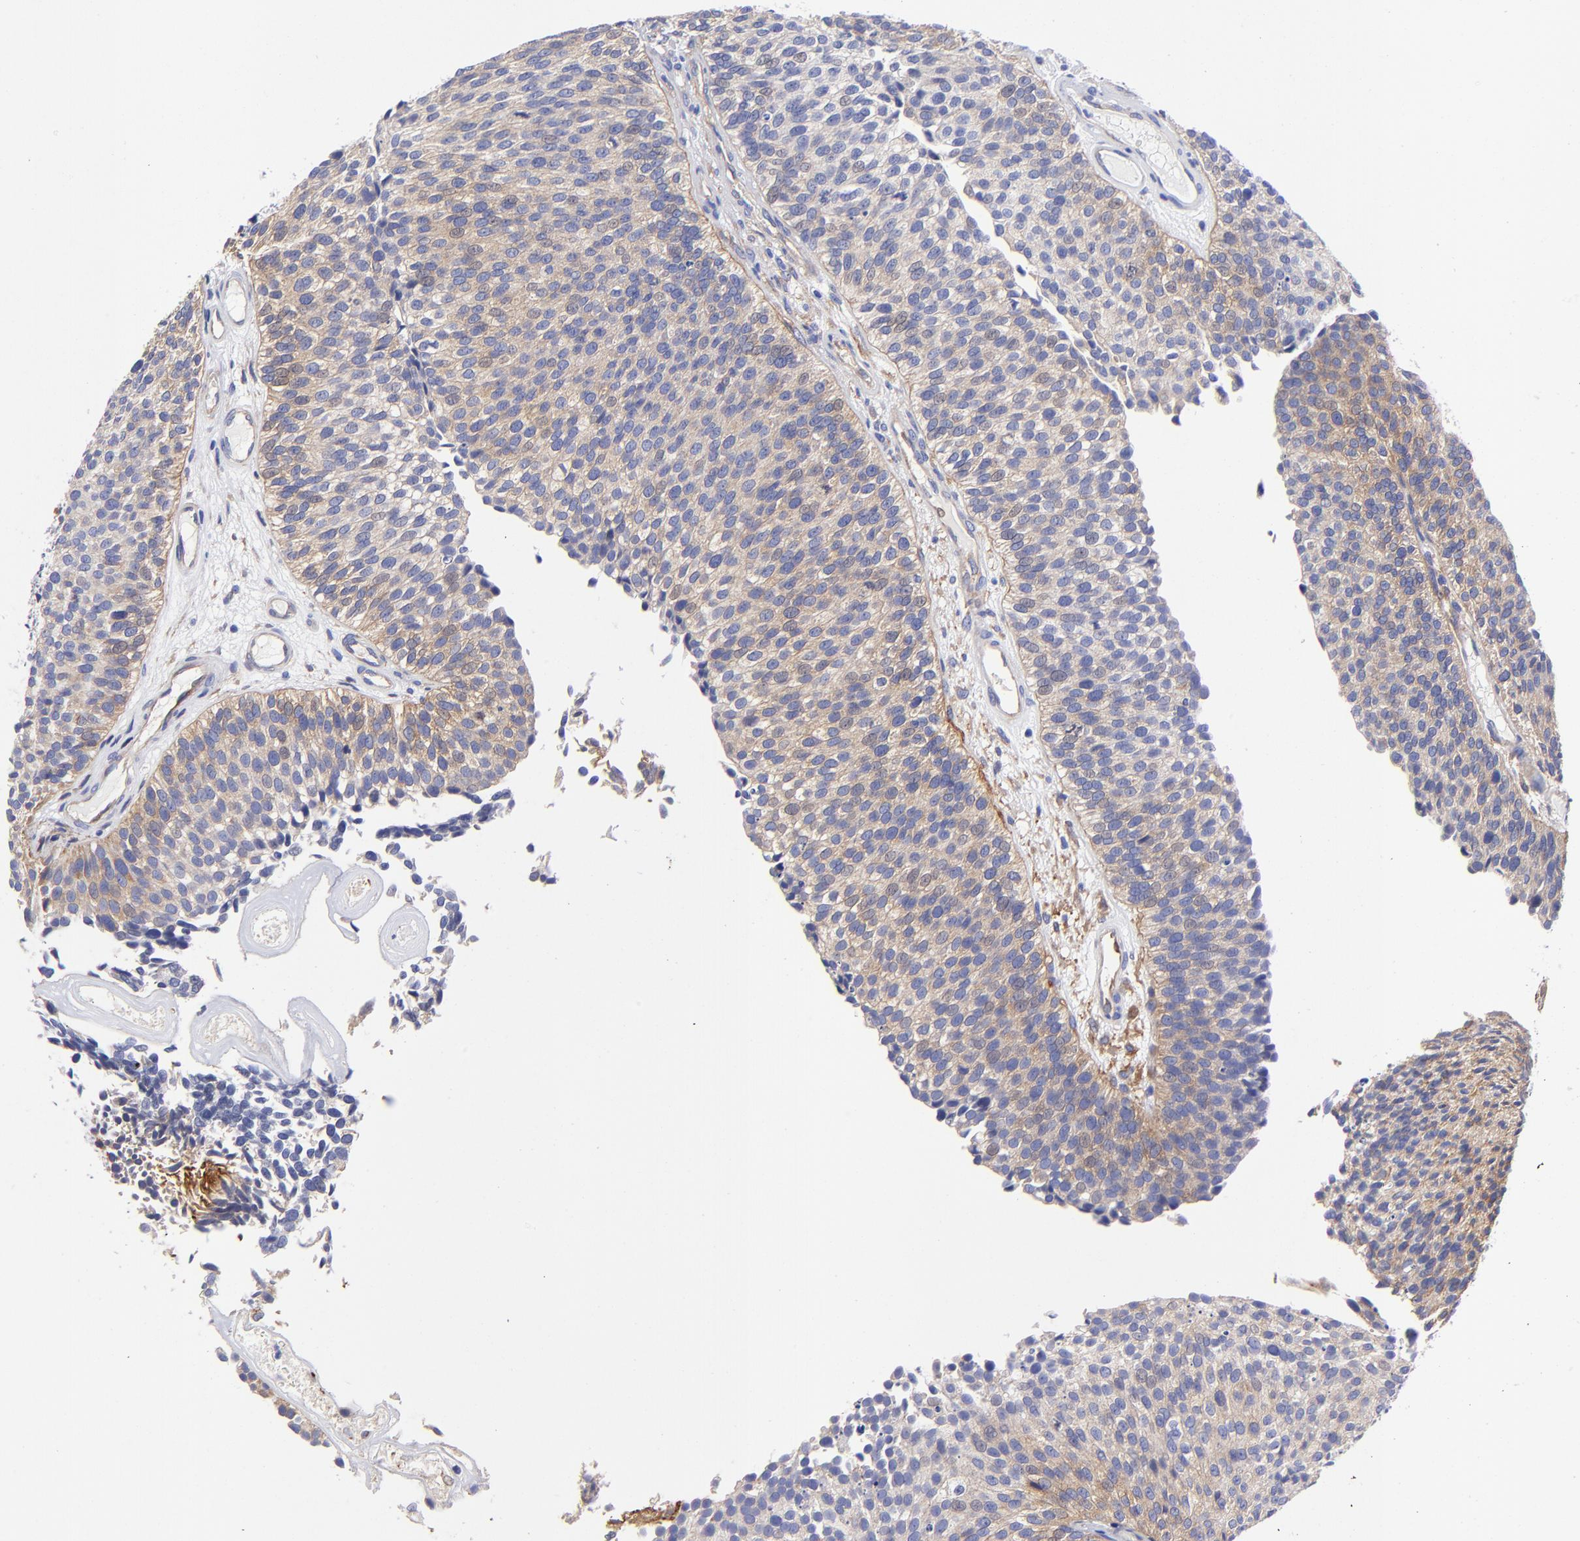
{"staining": {"intensity": "moderate", "quantity": "25%-75%", "location": "cytoplasmic/membranous"}, "tissue": "urothelial cancer", "cell_type": "Tumor cells", "image_type": "cancer", "snomed": [{"axis": "morphology", "description": "Urothelial carcinoma, Low grade"}, {"axis": "topography", "description": "Urinary bladder"}], "caption": "This is a micrograph of immunohistochemistry staining of urothelial cancer, which shows moderate positivity in the cytoplasmic/membranous of tumor cells.", "gene": "PPFIBP1", "patient": {"sex": "male", "age": 84}}